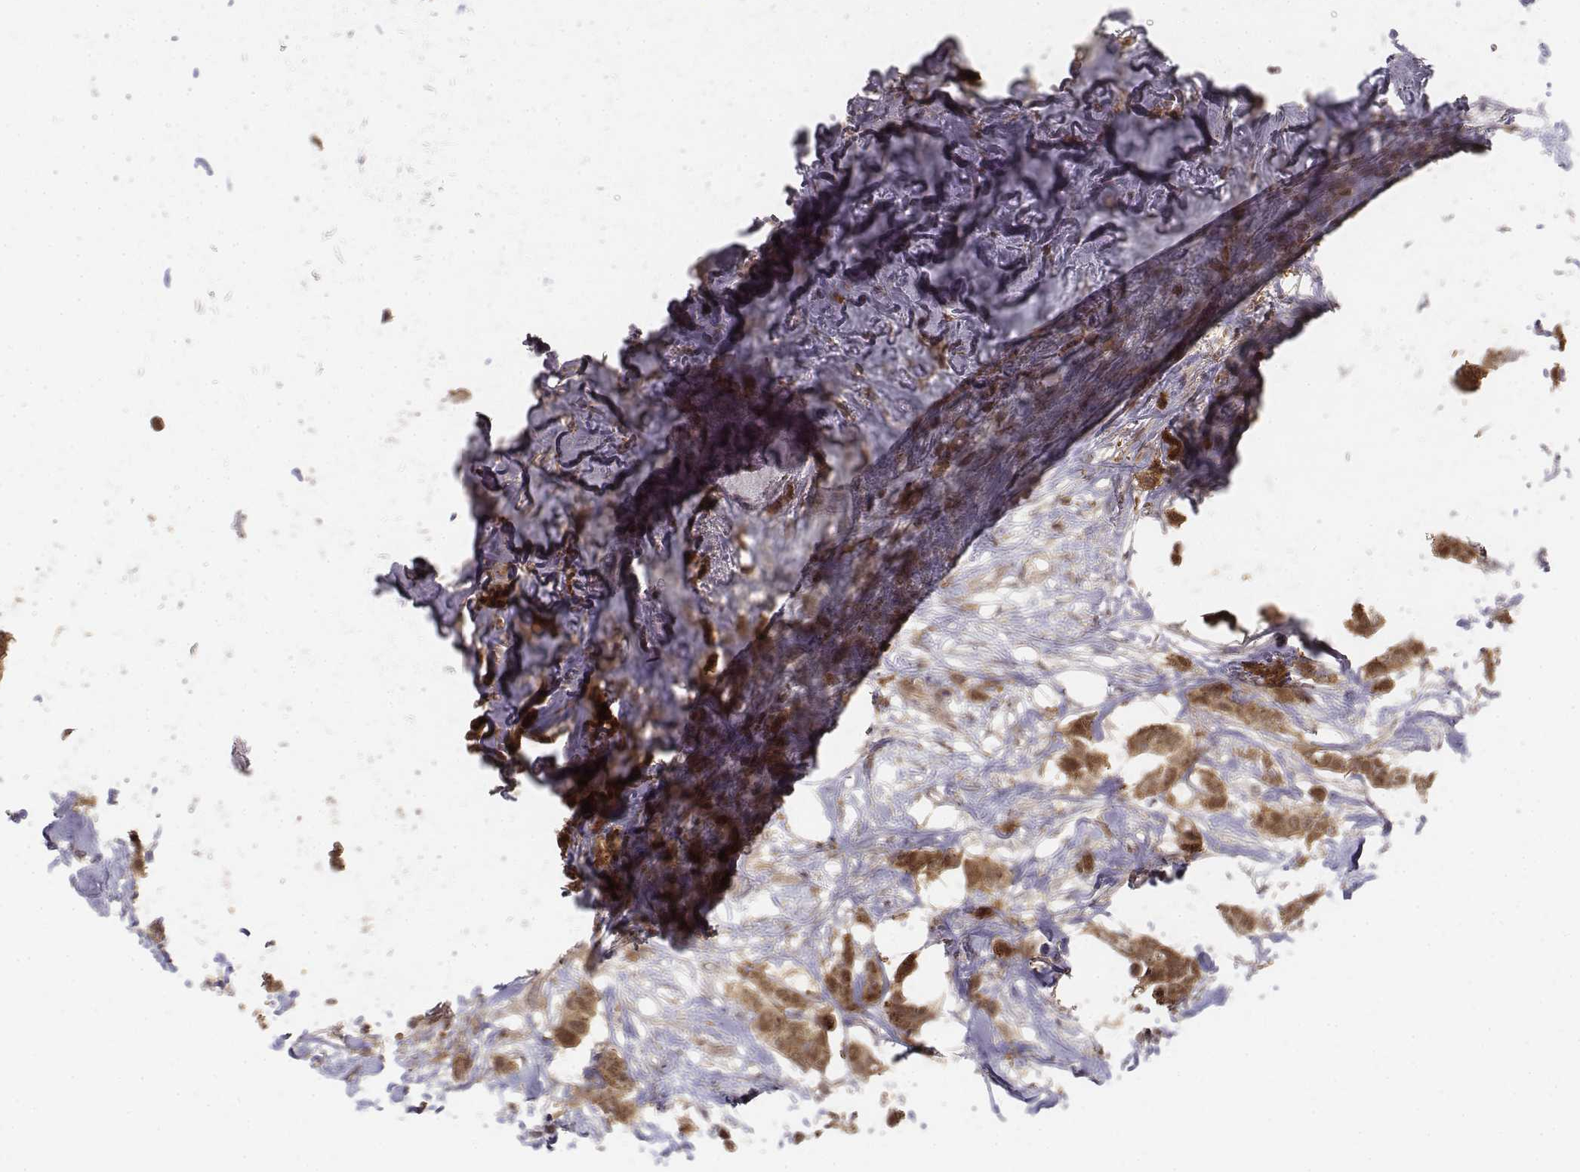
{"staining": {"intensity": "moderate", "quantity": ">75%", "location": "cytoplasmic/membranous,nuclear"}, "tissue": "breast cancer", "cell_type": "Tumor cells", "image_type": "cancer", "snomed": [{"axis": "morphology", "description": "Duct carcinoma"}, {"axis": "topography", "description": "Breast"}], "caption": "Breast cancer (infiltrating ductal carcinoma) stained with immunohistochemistry shows moderate cytoplasmic/membranous and nuclear staining in approximately >75% of tumor cells. (DAB (3,3'-diaminobenzidine) IHC, brown staining for protein, blue staining for nuclei).", "gene": "ZFYVE19", "patient": {"sex": "female", "age": 62}}